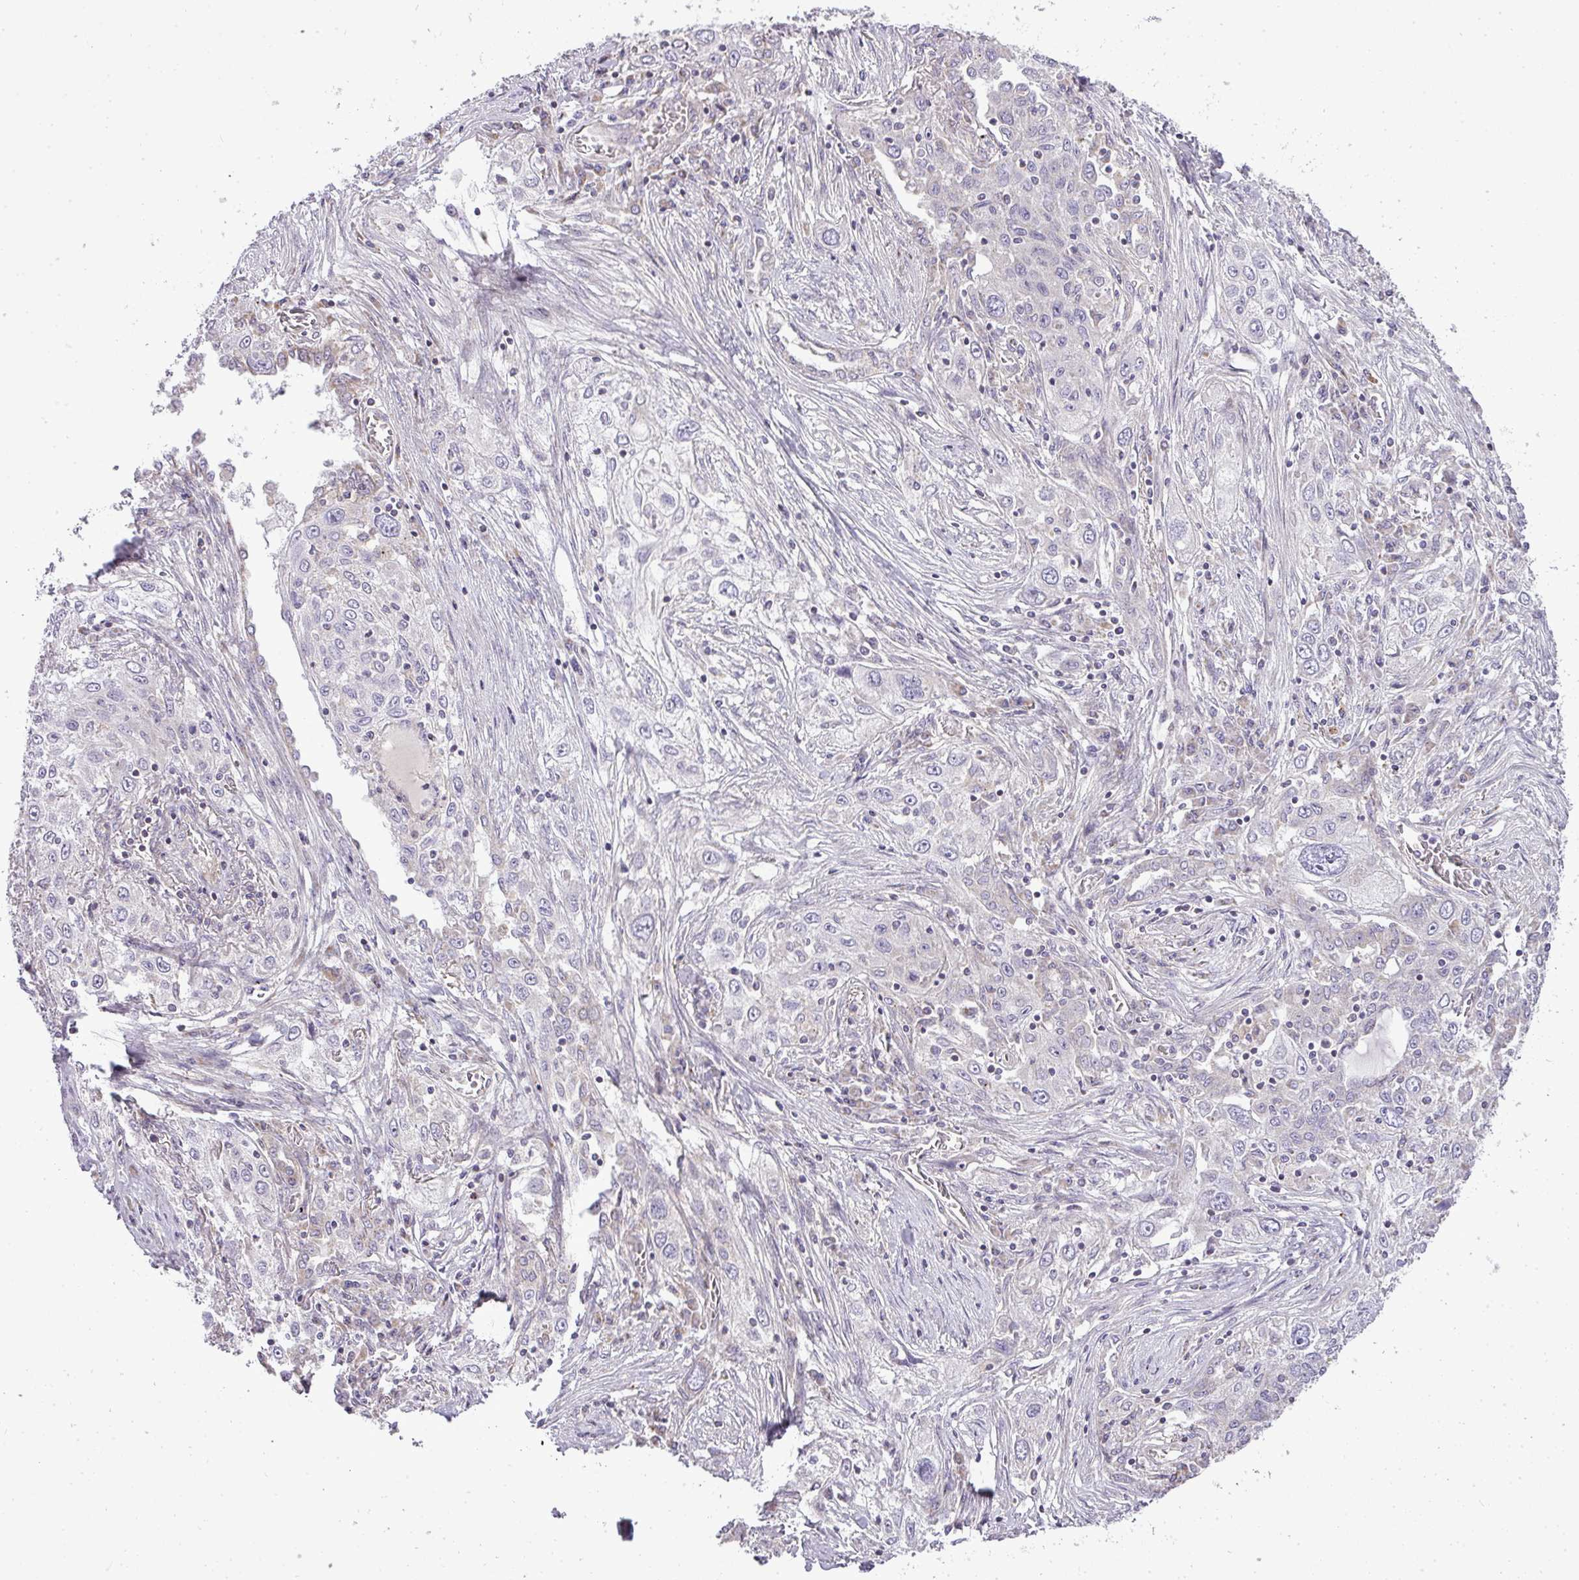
{"staining": {"intensity": "negative", "quantity": "none", "location": "none"}, "tissue": "lung cancer", "cell_type": "Tumor cells", "image_type": "cancer", "snomed": [{"axis": "morphology", "description": "Squamous cell carcinoma, NOS"}, {"axis": "topography", "description": "Lung"}], "caption": "Lung cancer (squamous cell carcinoma) was stained to show a protein in brown. There is no significant expression in tumor cells. The staining is performed using DAB brown chromogen with nuclei counter-stained in using hematoxylin.", "gene": "ZDHHC1", "patient": {"sex": "female", "age": 69}}